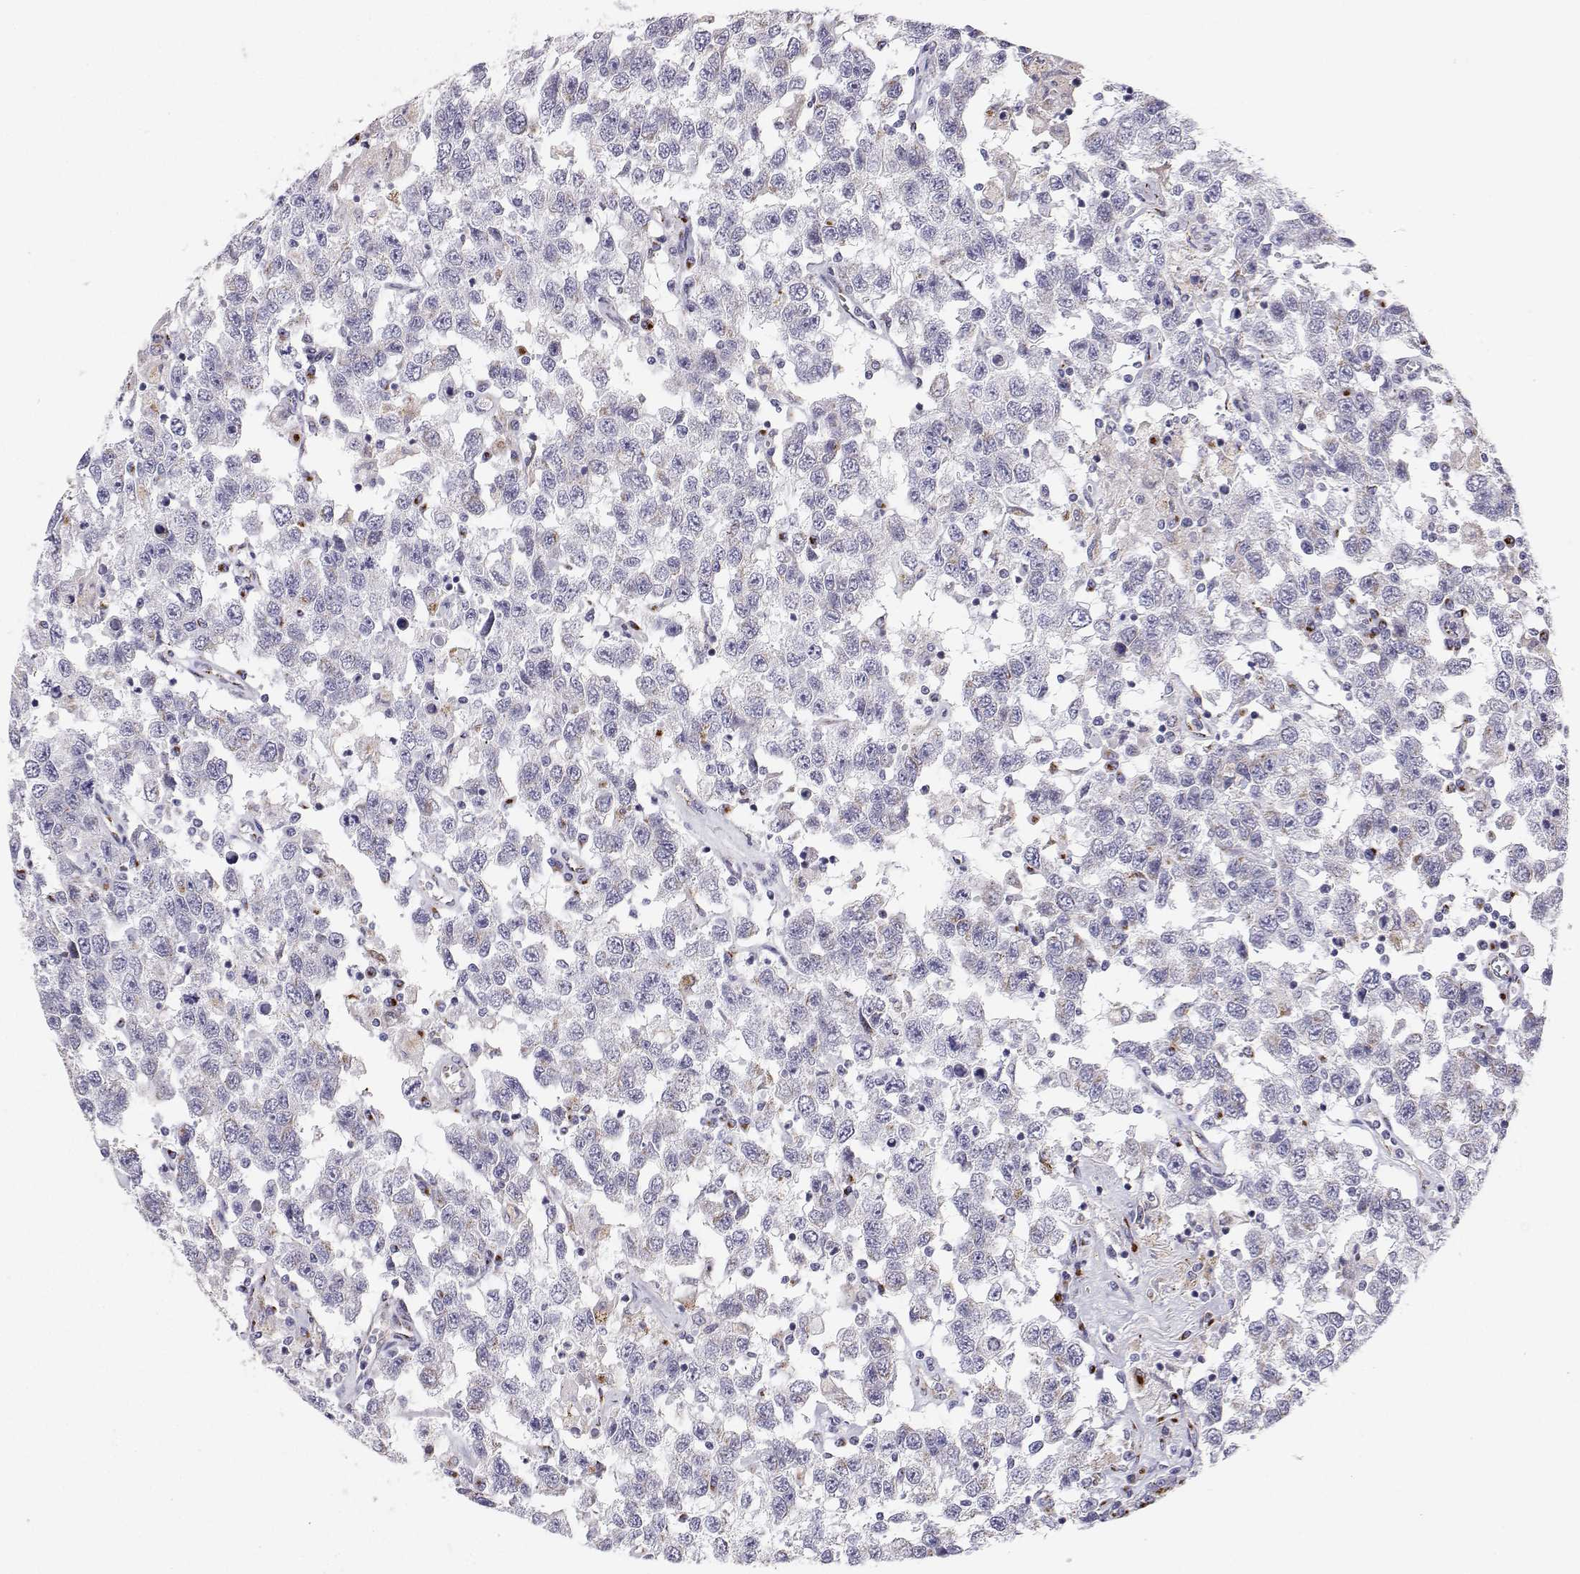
{"staining": {"intensity": "negative", "quantity": "none", "location": "none"}, "tissue": "testis cancer", "cell_type": "Tumor cells", "image_type": "cancer", "snomed": [{"axis": "morphology", "description": "Seminoma, NOS"}, {"axis": "topography", "description": "Testis"}], "caption": "Immunohistochemistry (IHC) micrograph of neoplastic tissue: human testis cancer stained with DAB displays no significant protein positivity in tumor cells.", "gene": "STARD13", "patient": {"sex": "male", "age": 41}}